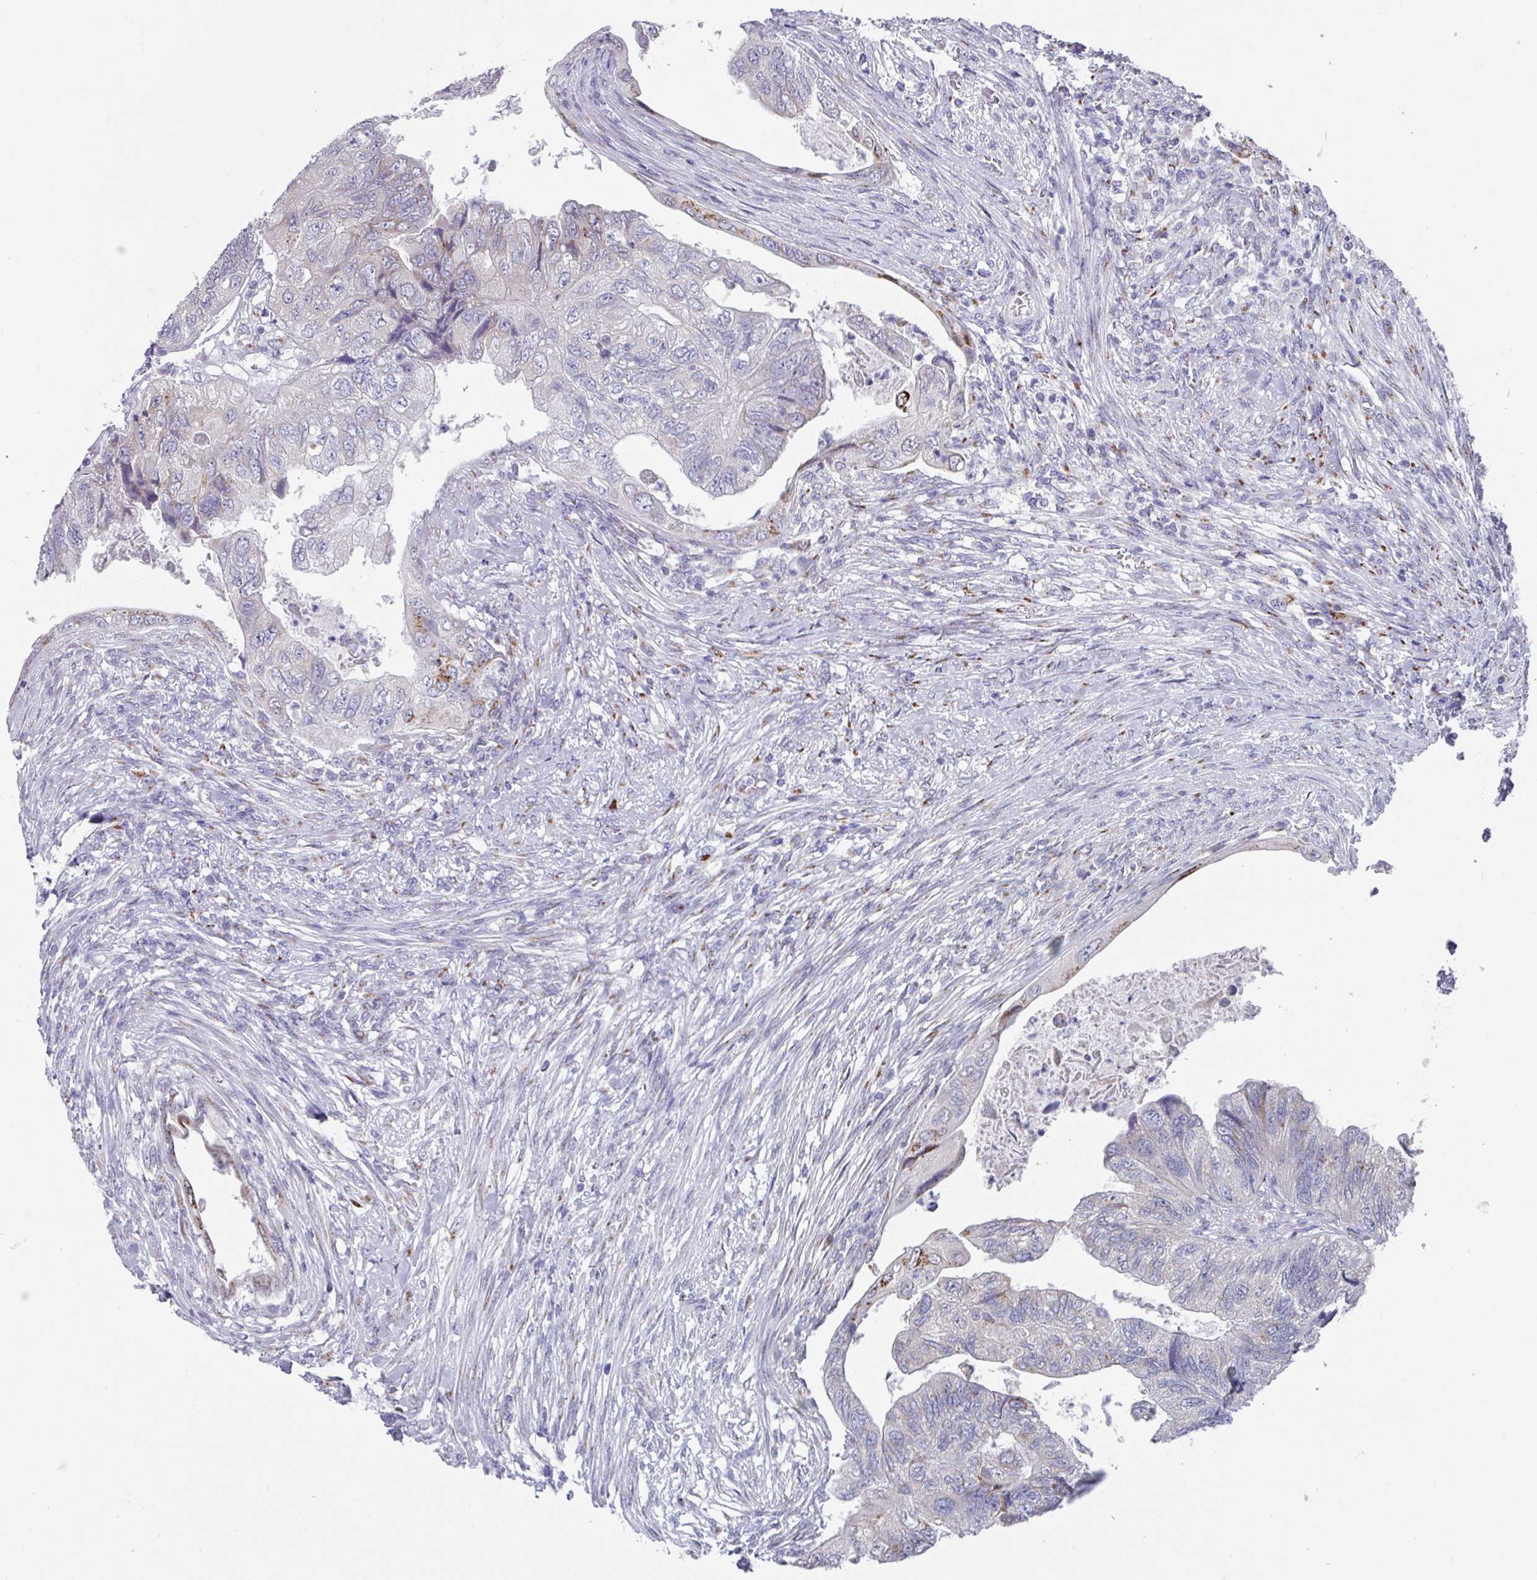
{"staining": {"intensity": "moderate", "quantity": "<25%", "location": "cytoplasmic/membranous"}, "tissue": "colorectal cancer", "cell_type": "Tumor cells", "image_type": "cancer", "snomed": [{"axis": "morphology", "description": "Adenocarcinoma, NOS"}, {"axis": "topography", "description": "Rectum"}], "caption": "IHC of human colorectal adenocarcinoma displays low levels of moderate cytoplasmic/membranous expression in approximately <25% of tumor cells.", "gene": "VKORC1L1", "patient": {"sex": "male", "age": 63}}